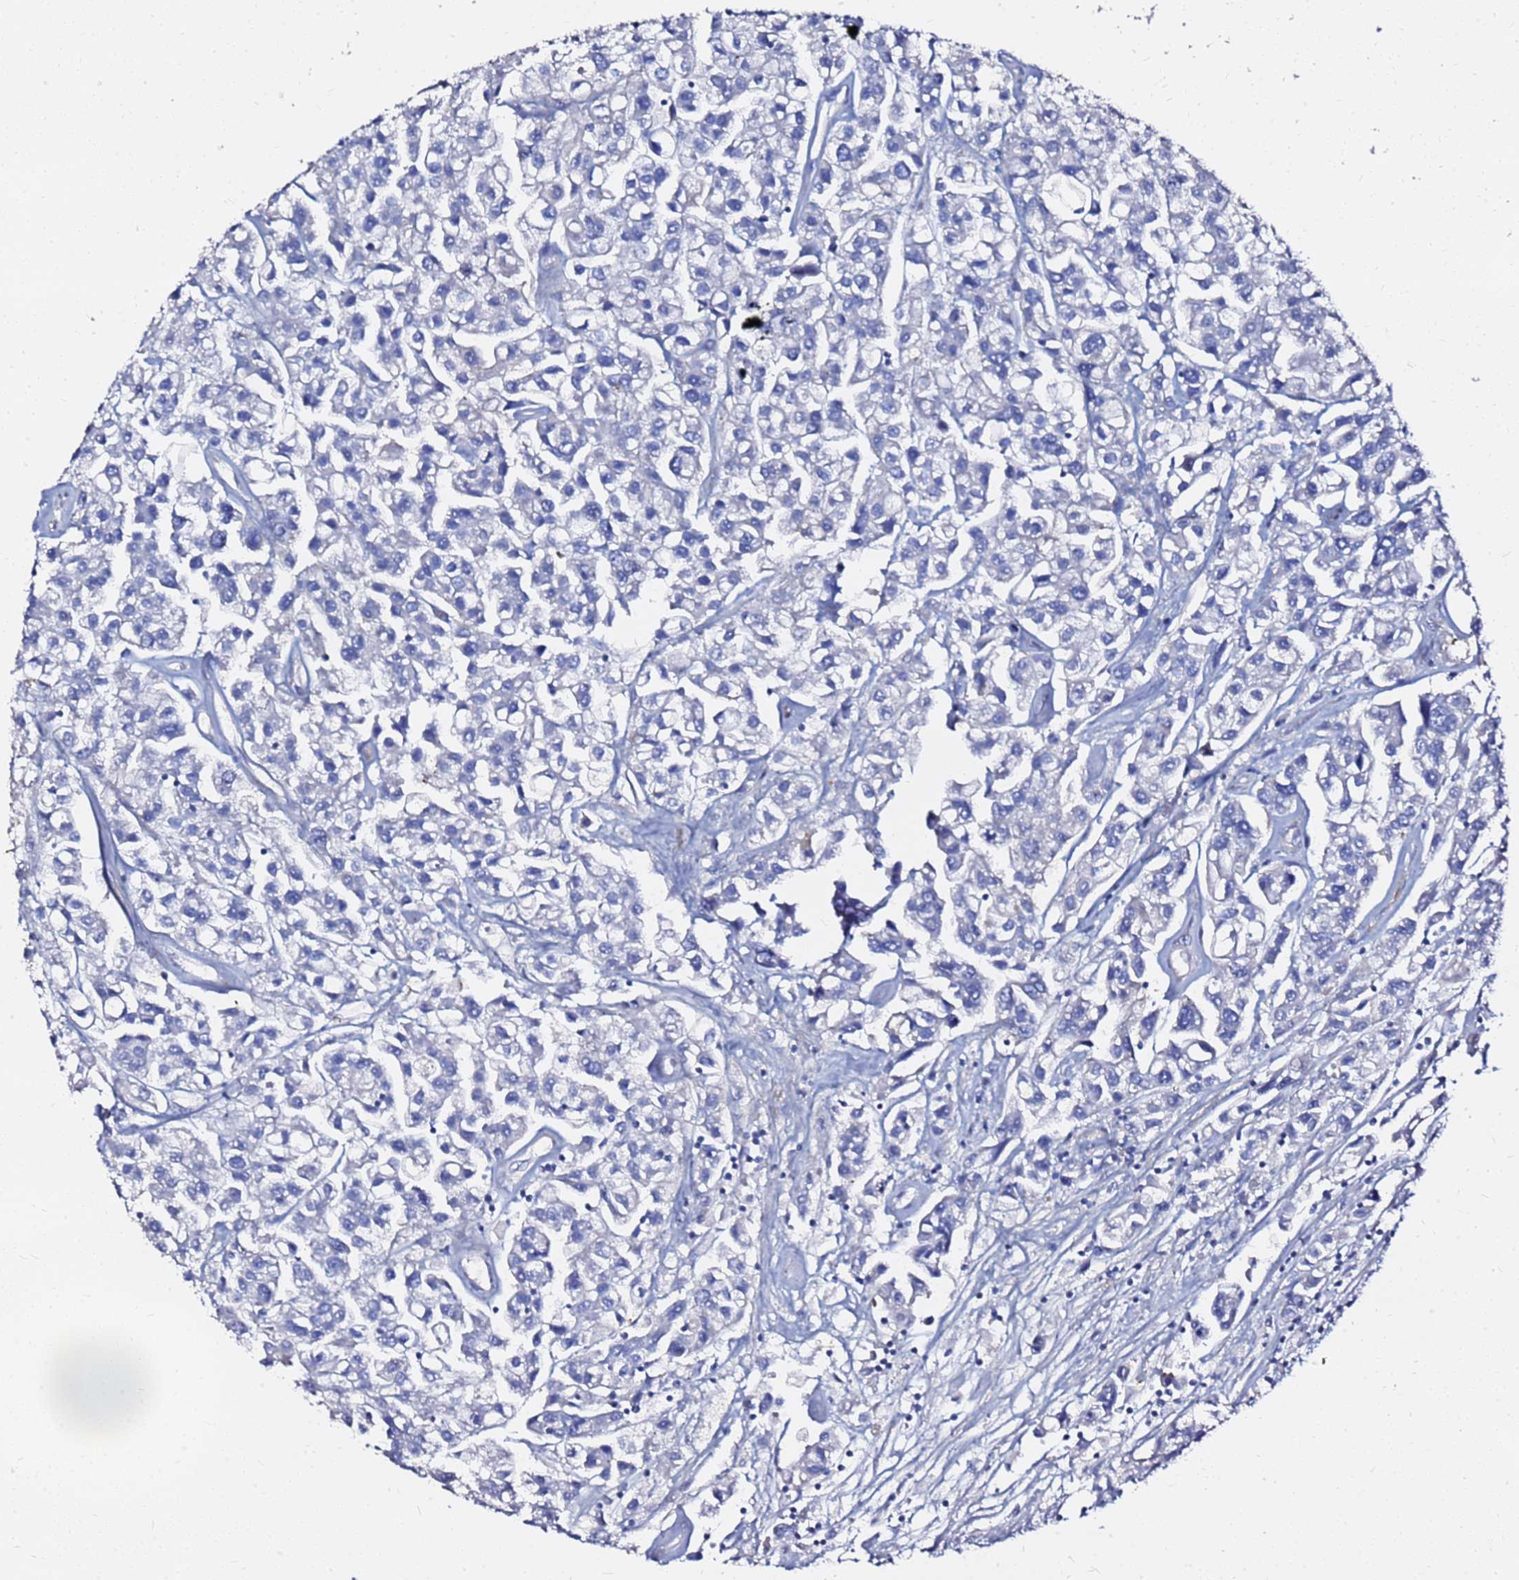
{"staining": {"intensity": "negative", "quantity": "none", "location": "none"}, "tissue": "urothelial cancer", "cell_type": "Tumor cells", "image_type": "cancer", "snomed": [{"axis": "morphology", "description": "Urothelial carcinoma, High grade"}, {"axis": "topography", "description": "Urinary bladder"}], "caption": "High magnification brightfield microscopy of urothelial cancer stained with DAB (3,3'-diaminobenzidine) (brown) and counterstained with hematoxylin (blue): tumor cells show no significant expression.", "gene": "TUBA8", "patient": {"sex": "male", "age": 67}}